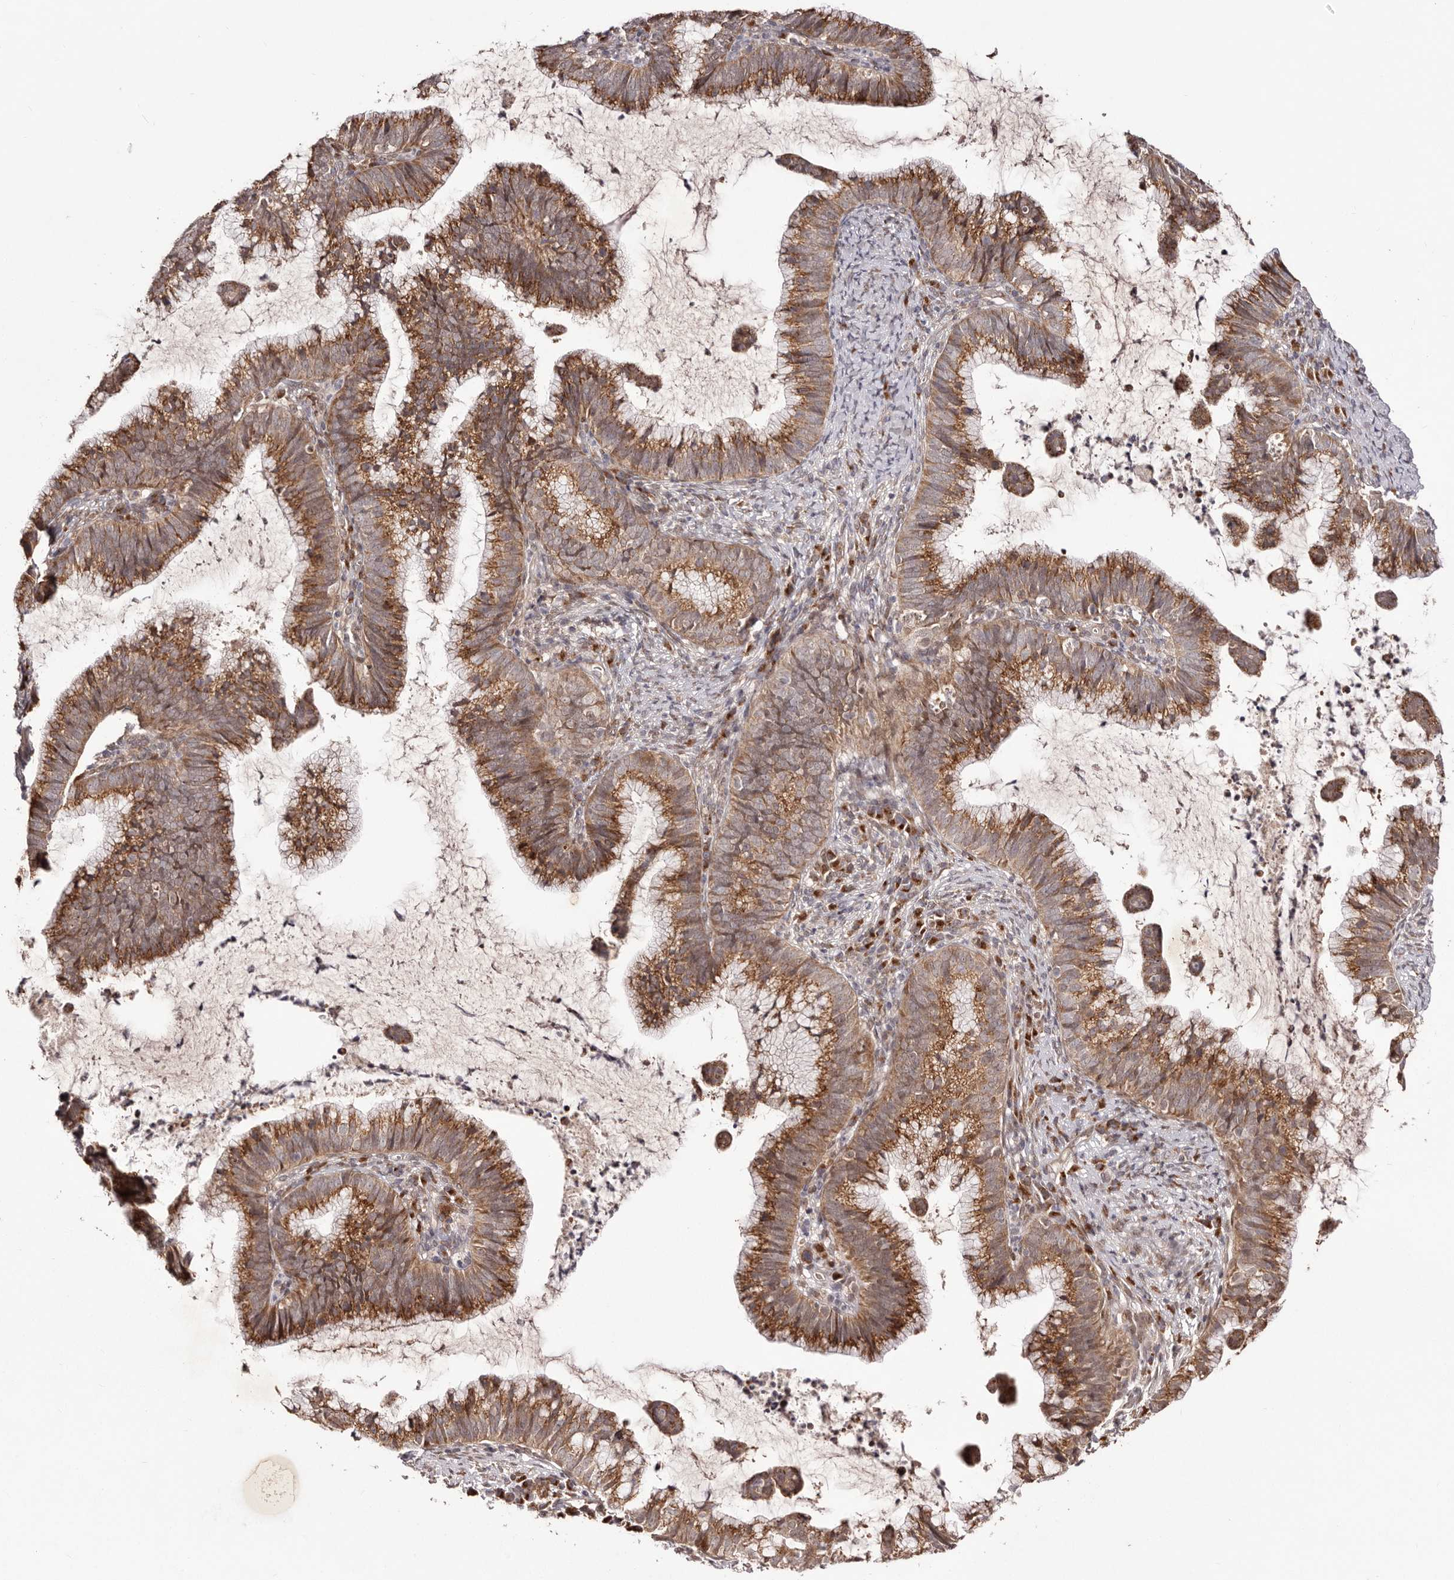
{"staining": {"intensity": "strong", "quantity": ">75%", "location": "cytoplasmic/membranous"}, "tissue": "cervical cancer", "cell_type": "Tumor cells", "image_type": "cancer", "snomed": [{"axis": "morphology", "description": "Adenocarcinoma, NOS"}, {"axis": "topography", "description": "Cervix"}], "caption": "Immunohistochemistry image of neoplastic tissue: cervical cancer stained using immunohistochemistry displays high levels of strong protein expression localized specifically in the cytoplasmic/membranous of tumor cells, appearing as a cytoplasmic/membranous brown color.", "gene": "EGR3", "patient": {"sex": "female", "age": 36}}